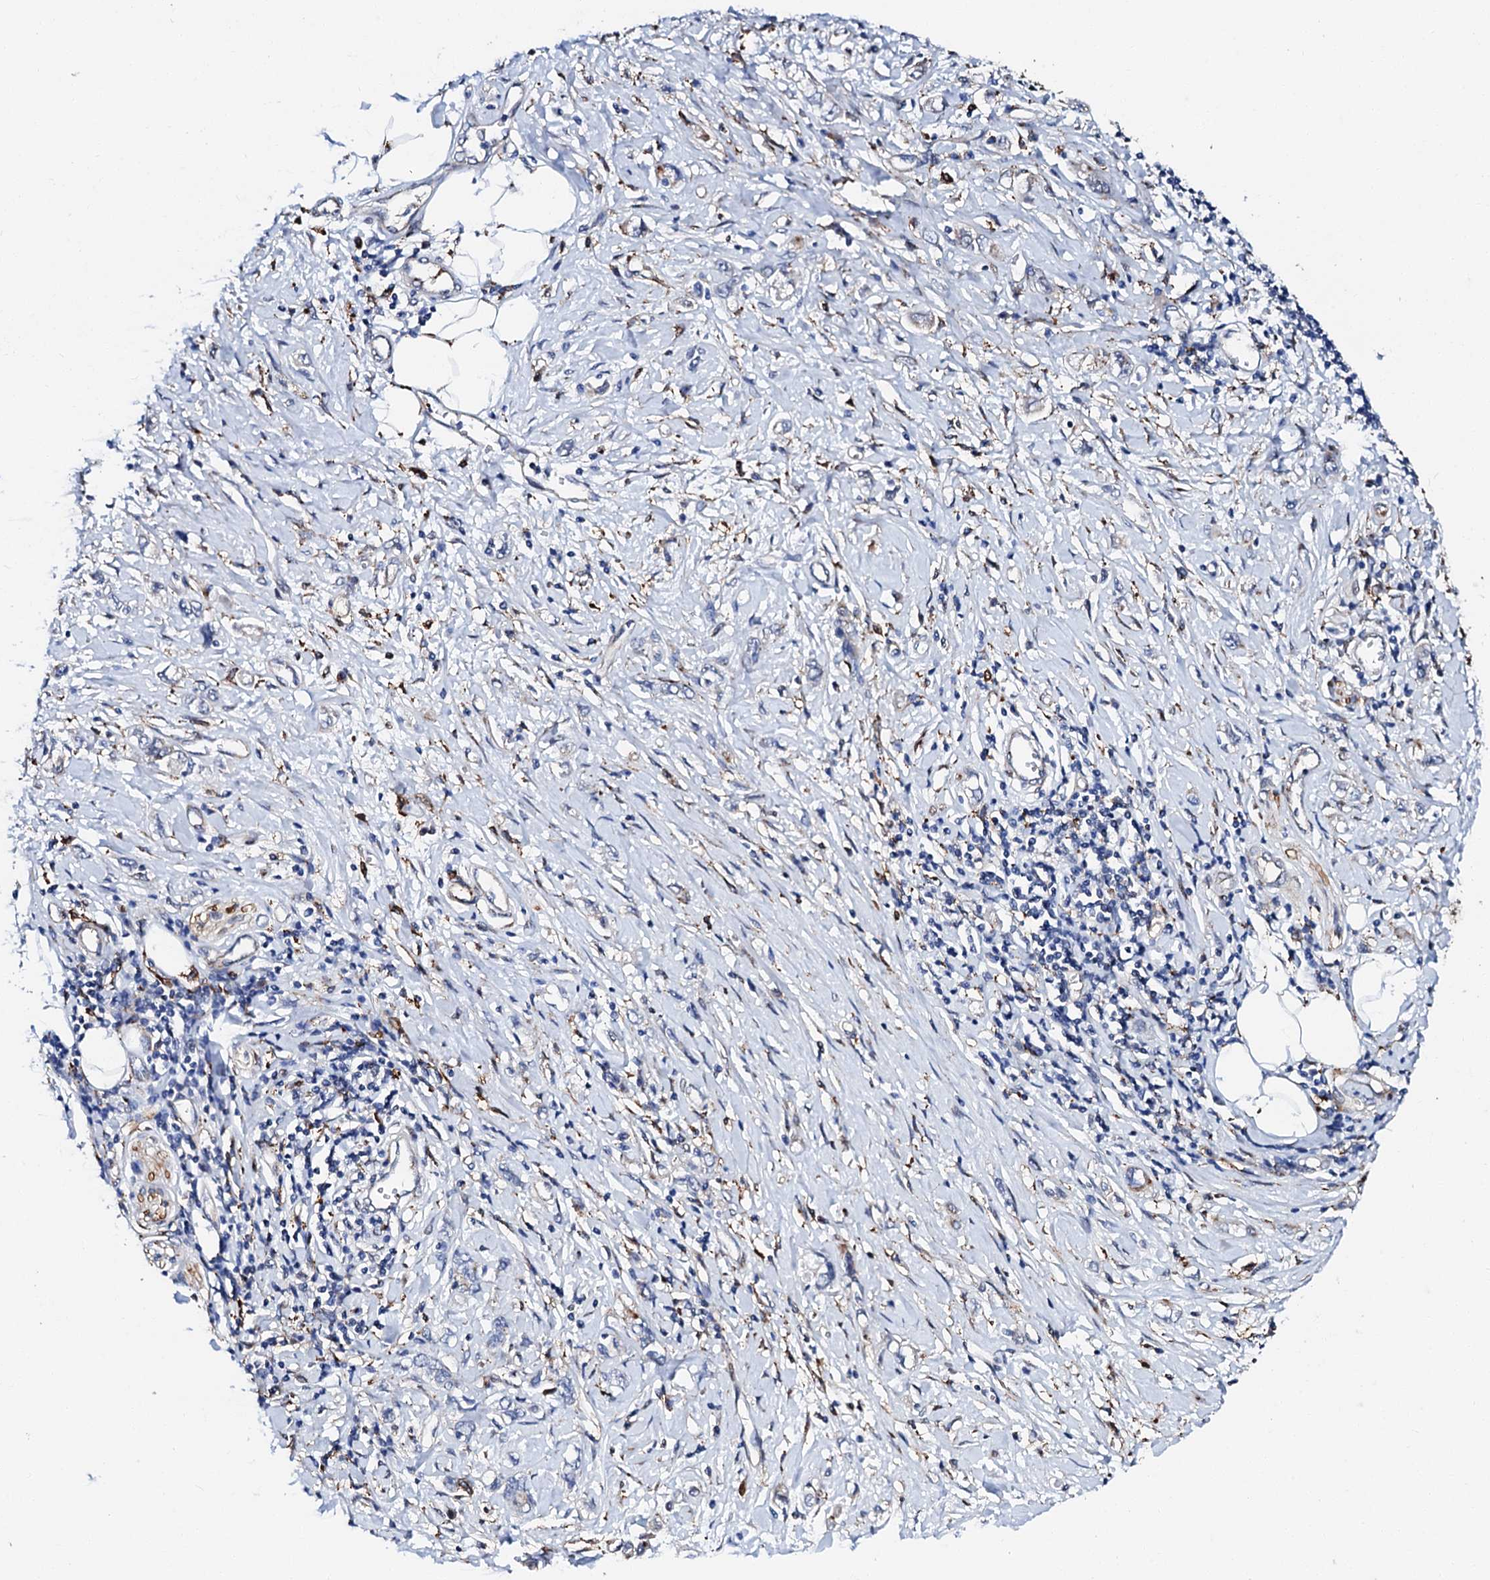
{"staining": {"intensity": "negative", "quantity": "none", "location": "none"}, "tissue": "stomach cancer", "cell_type": "Tumor cells", "image_type": "cancer", "snomed": [{"axis": "morphology", "description": "Adenocarcinoma, NOS"}, {"axis": "topography", "description": "Stomach"}], "caption": "IHC photomicrograph of neoplastic tissue: stomach cancer (adenocarcinoma) stained with DAB (3,3'-diaminobenzidine) demonstrates no significant protein staining in tumor cells. (Immunohistochemistry (ihc), brightfield microscopy, high magnification).", "gene": "MED13L", "patient": {"sex": "female", "age": 76}}